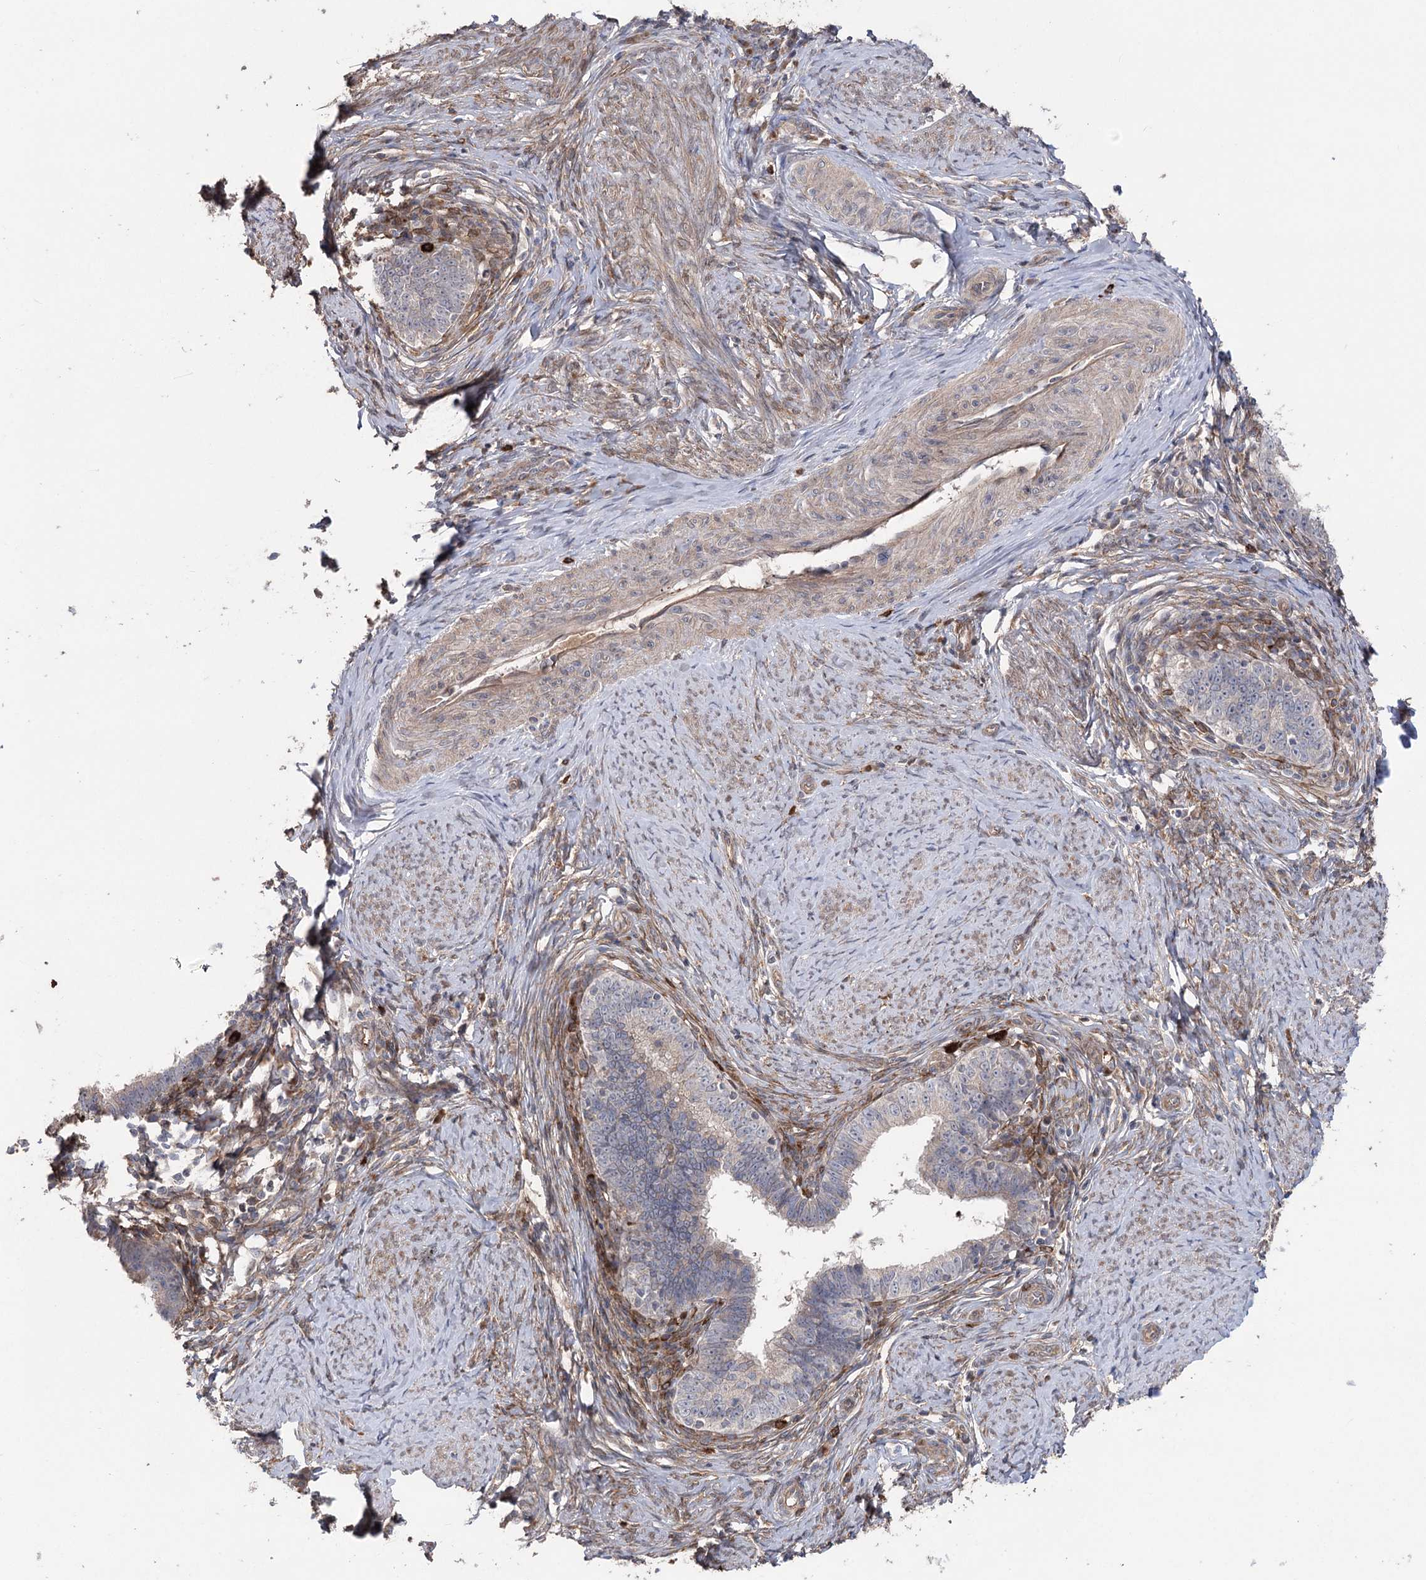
{"staining": {"intensity": "negative", "quantity": "none", "location": "none"}, "tissue": "cervical cancer", "cell_type": "Tumor cells", "image_type": "cancer", "snomed": [{"axis": "morphology", "description": "Adenocarcinoma, NOS"}, {"axis": "topography", "description": "Cervix"}], "caption": "High power microscopy histopathology image of an immunohistochemistry histopathology image of cervical cancer, revealing no significant expression in tumor cells. Brightfield microscopy of IHC stained with DAB (3,3'-diaminobenzidine) (brown) and hematoxylin (blue), captured at high magnification.", "gene": "OTUD1", "patient": {"sex": "female", "age": 36}}